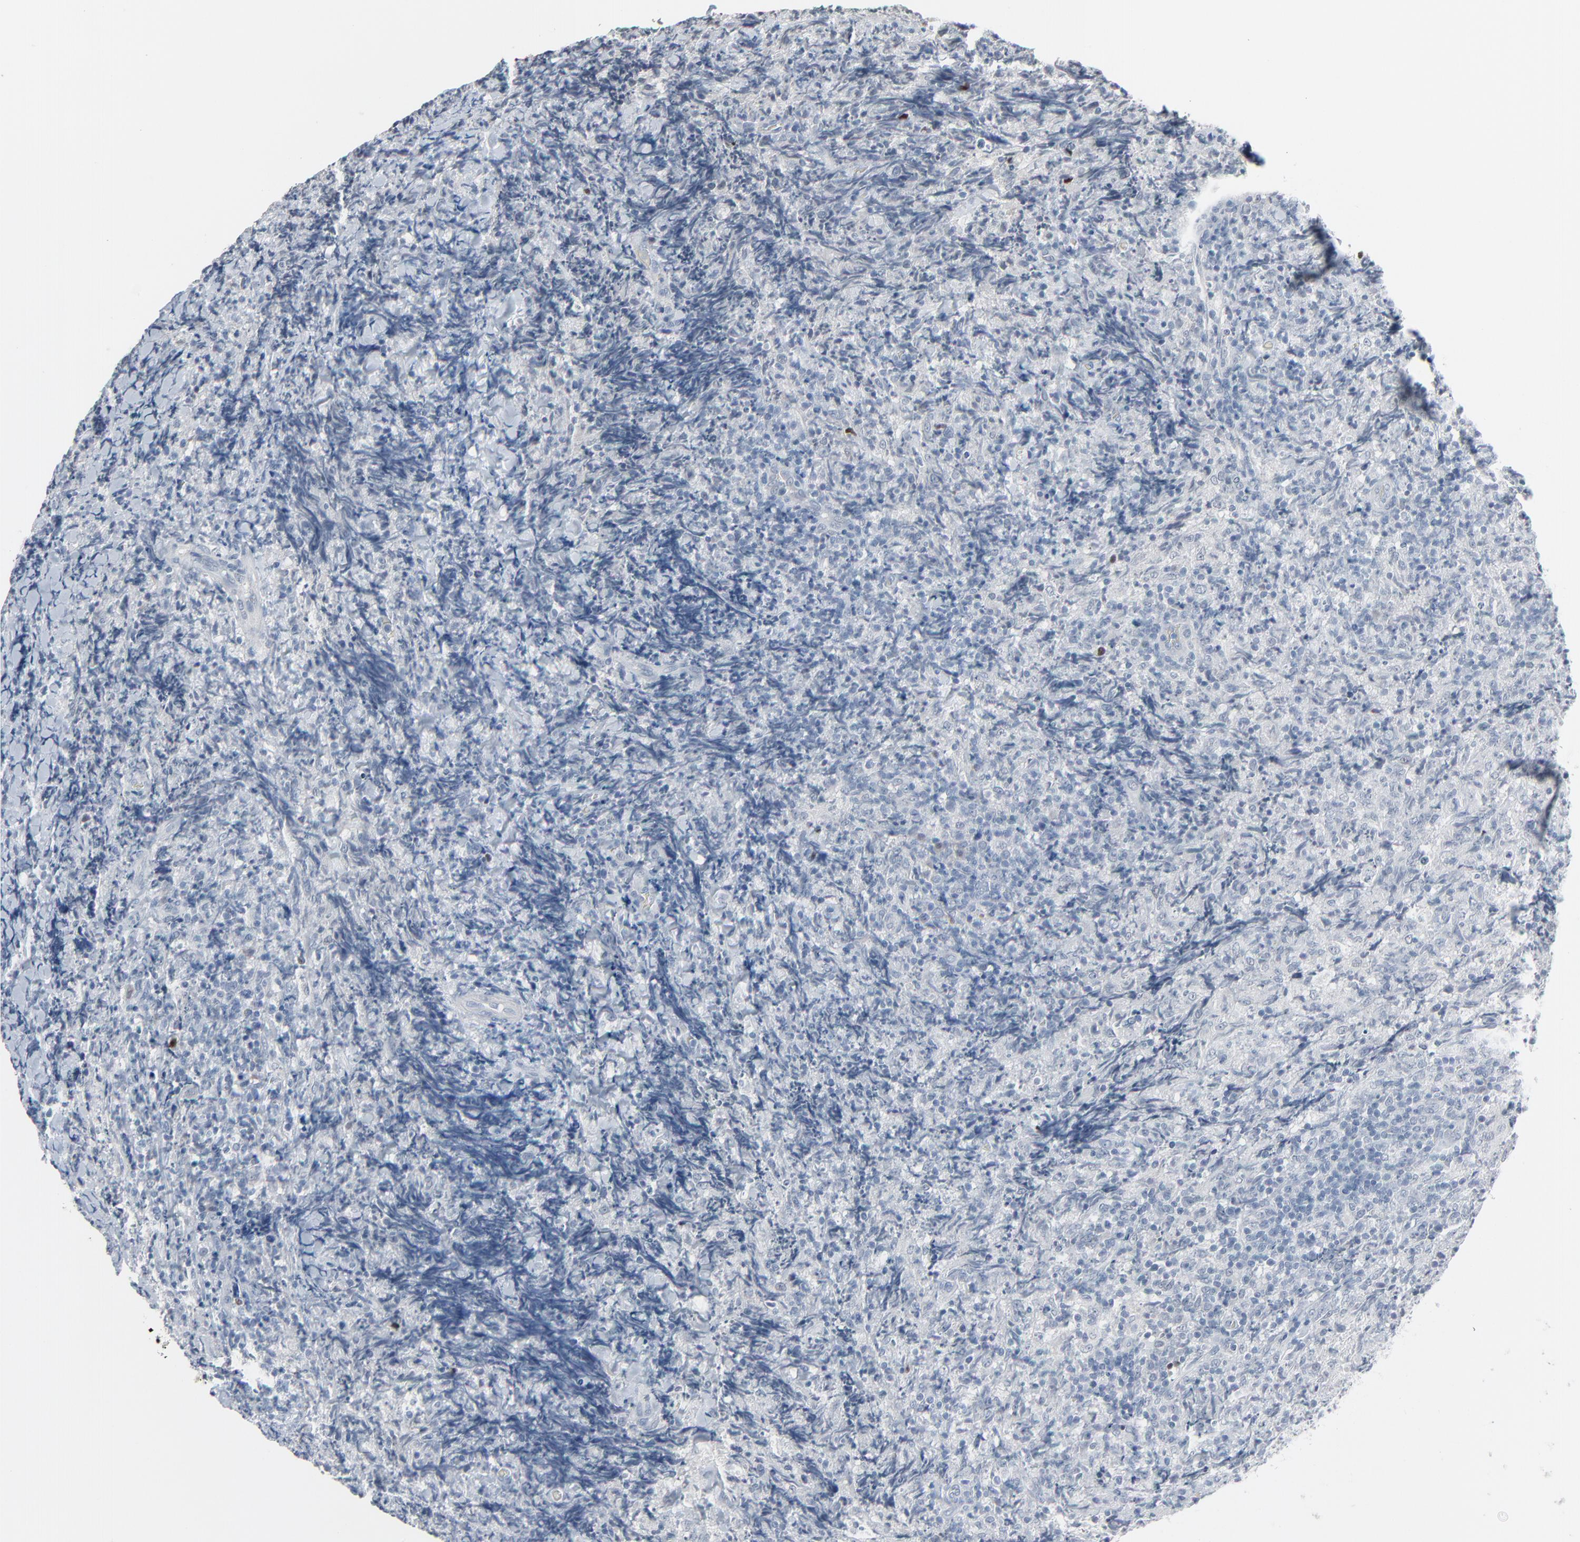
{"staining": {"intensity": "negative", "quantity": "none", "location": "none"}, "tissue": "lymphoma", "cell_type": "Tumor cells", "image_type": "cancer", "snomed": [{"axis": "morphology", "description": "Malignant lymphoma, non-Hodgkin's type, High grade"}, {"axis": "topography", "description": "Tonsil"}], "caption": "The micrograph demonstrates no significant expression in tumor cells of high-grade malignant lymphoma, non-Hodgkin's type. (Brightfield microscopy of DAB (3,3'-diaminobenzidine) immunohistochemistry (IHC) at high magnification).", "gene": "SAGE1", "patient": {"sex": "female", "age": 36}}